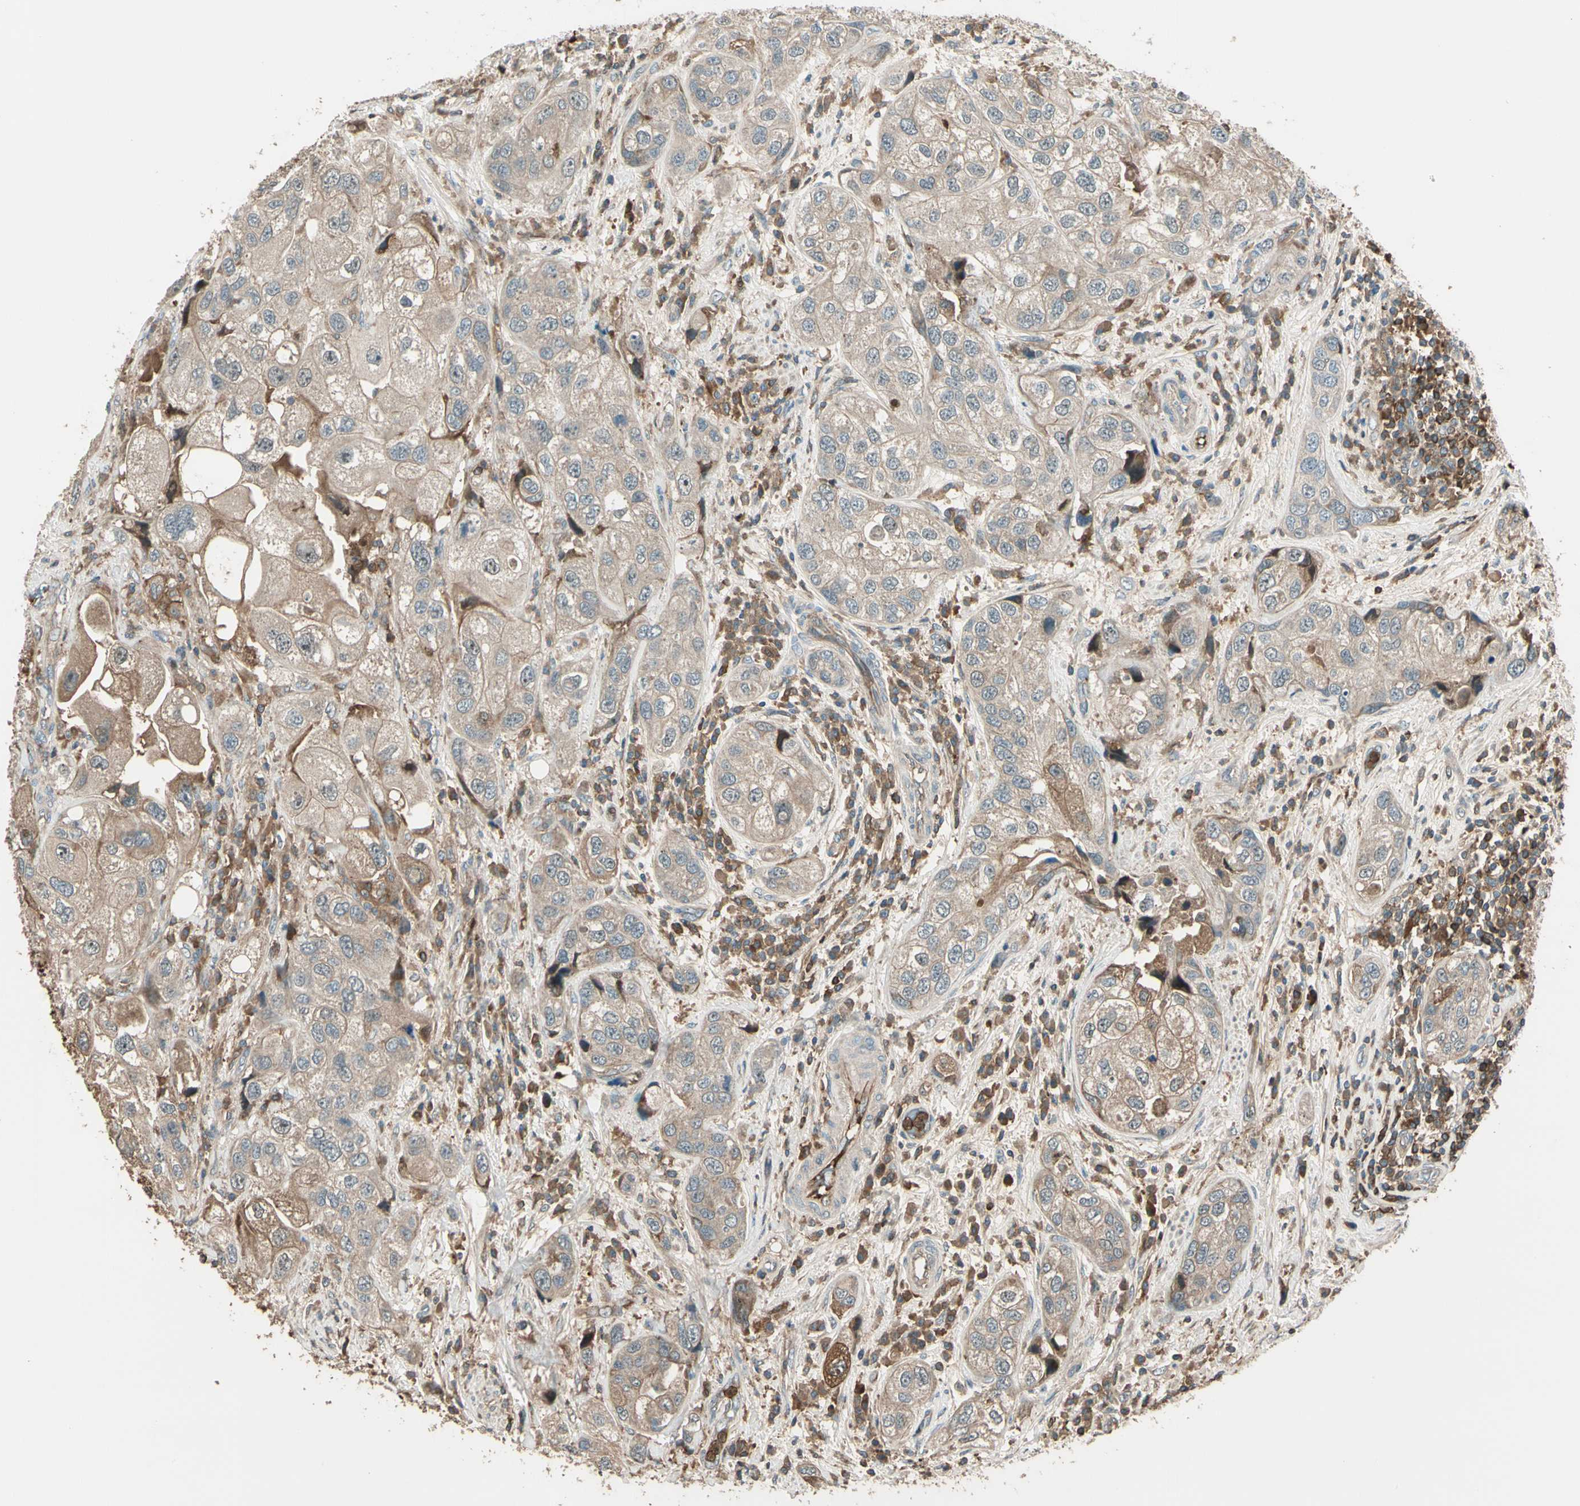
{"staining": {"intensity": "weak", "quantity": ">75%", "location": "cytoplasmic/membranous"}, "tissue": "urothelial cancer", "cell_type": "Tumor cells", "image_type": "cancer", "snomed": [{"axis": "morphology", "description": "Urothelial carcinoma, High grade"}, {"axis": "topography", "description": "Urinary bladder"}], "caption": "Immunohistochemistry staining of urothelial cancer, which exhibits low levels of weak cytoplasmic/membranous staining in about >75% of tumor cells indicating weak cytoplasmic/membranous protein staining. The staining was performed using DAB (3,3'-diaminobenzidine) (brown) for protein detection and nuclei were counterstained in hematoxylin (blue).", "gene": "STX11", "patient": {"sex": "female", "age": 64}}